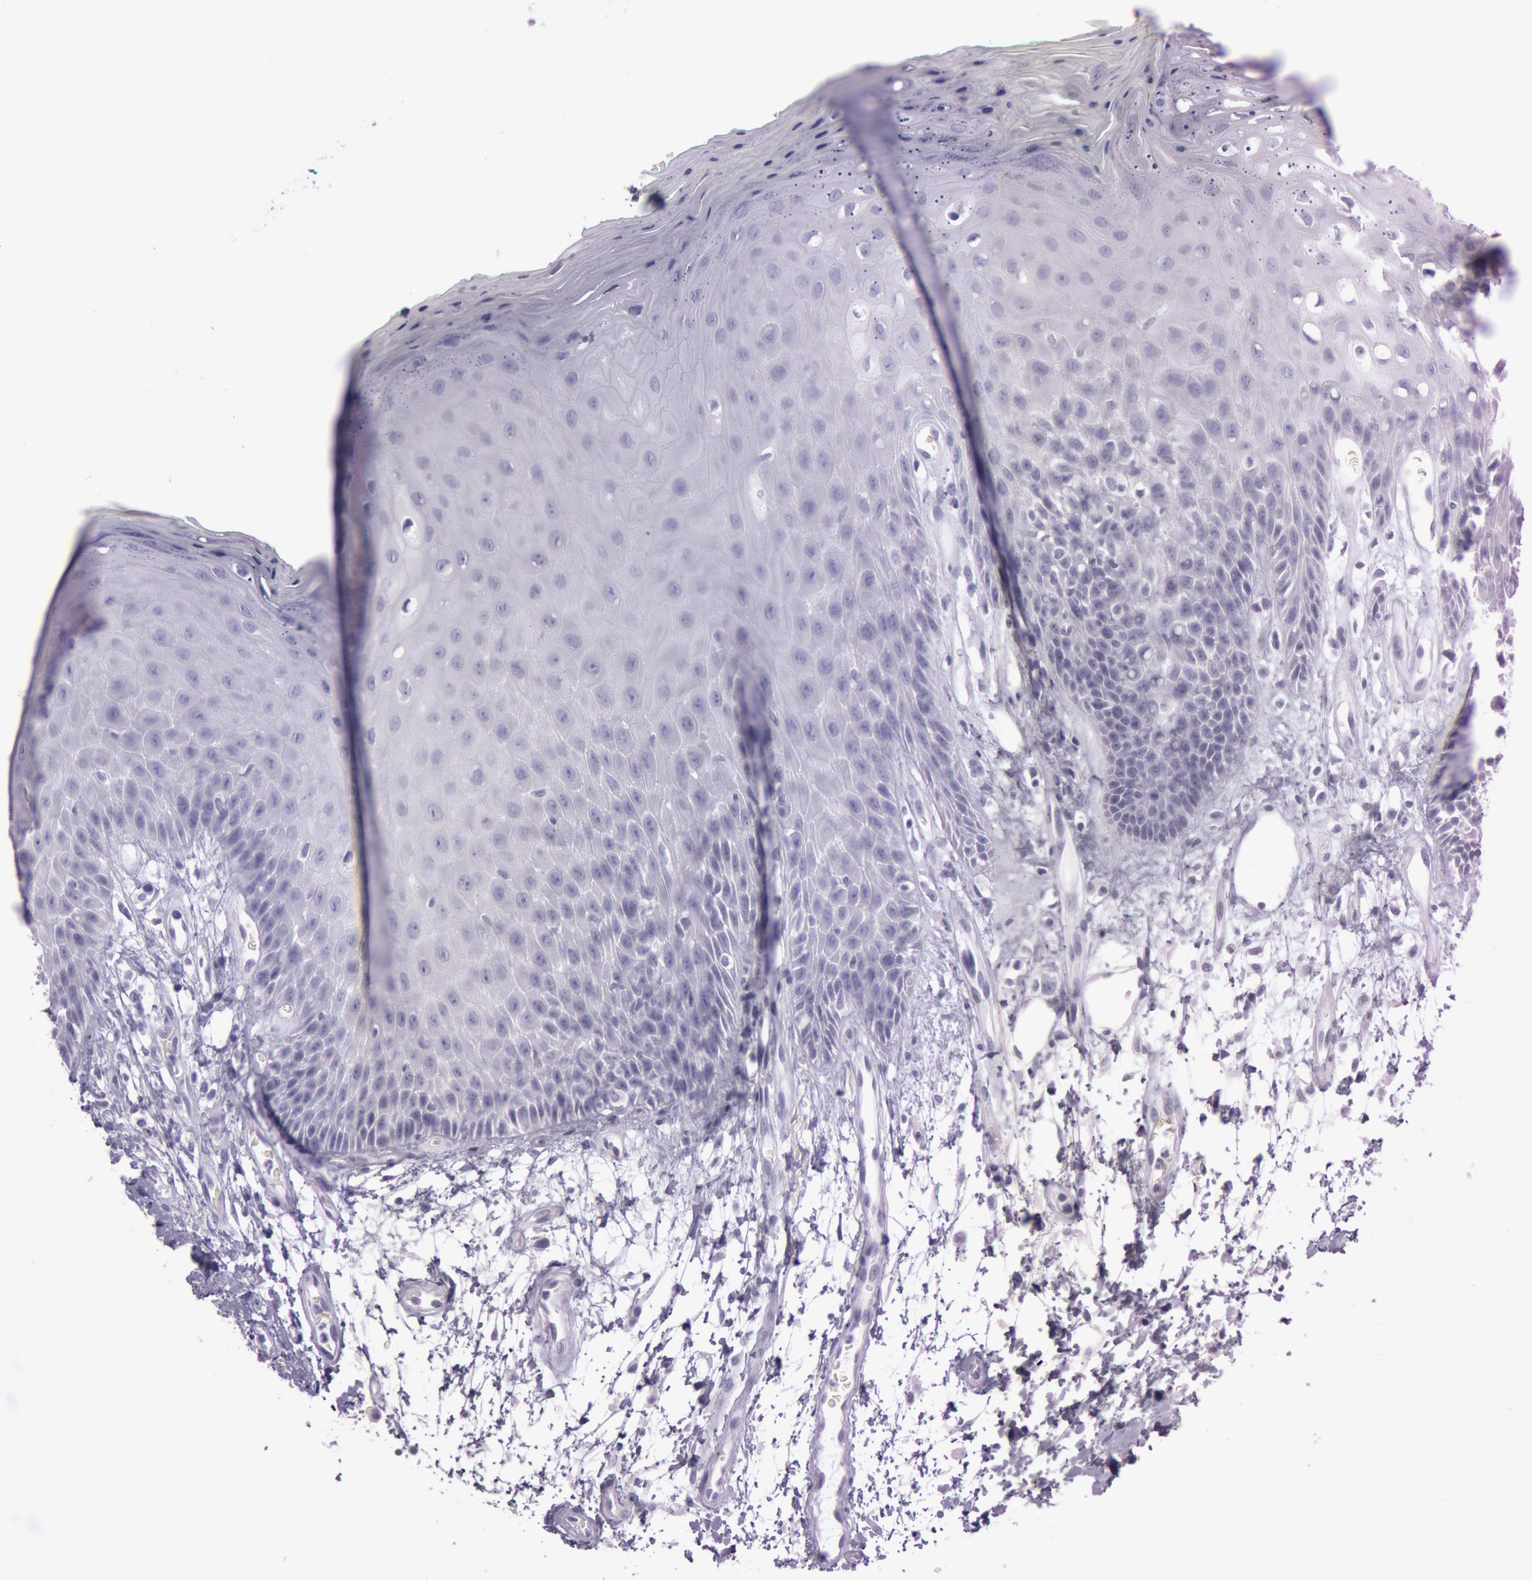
{"staining": {"intensity": "negative", "quantity": "none", "location": "none"}, "tissue": "oral mucosa", "cell_type": "Squamous epithelial cells", "image_type": "normal", "snomed": [{"axis": "morphology", "description": "Normal tissue, NOS"}, {"axis": "morphology", "description": "Squamous cell carcinoma, NOS"}, {"axis": "topography", "description": "Skeletal muscle"}, {"axis": "topography", "description": "Oral tissue"}, {"axis": "topography", "description": "Head-Neck"}], "caption": "DAB immunohistochemical staining of normal oral mucosa reveals no significant expression in squamous epithelial cells.", "gene": "FOLH1", "patient": {"sex": "female", "age": 84}}